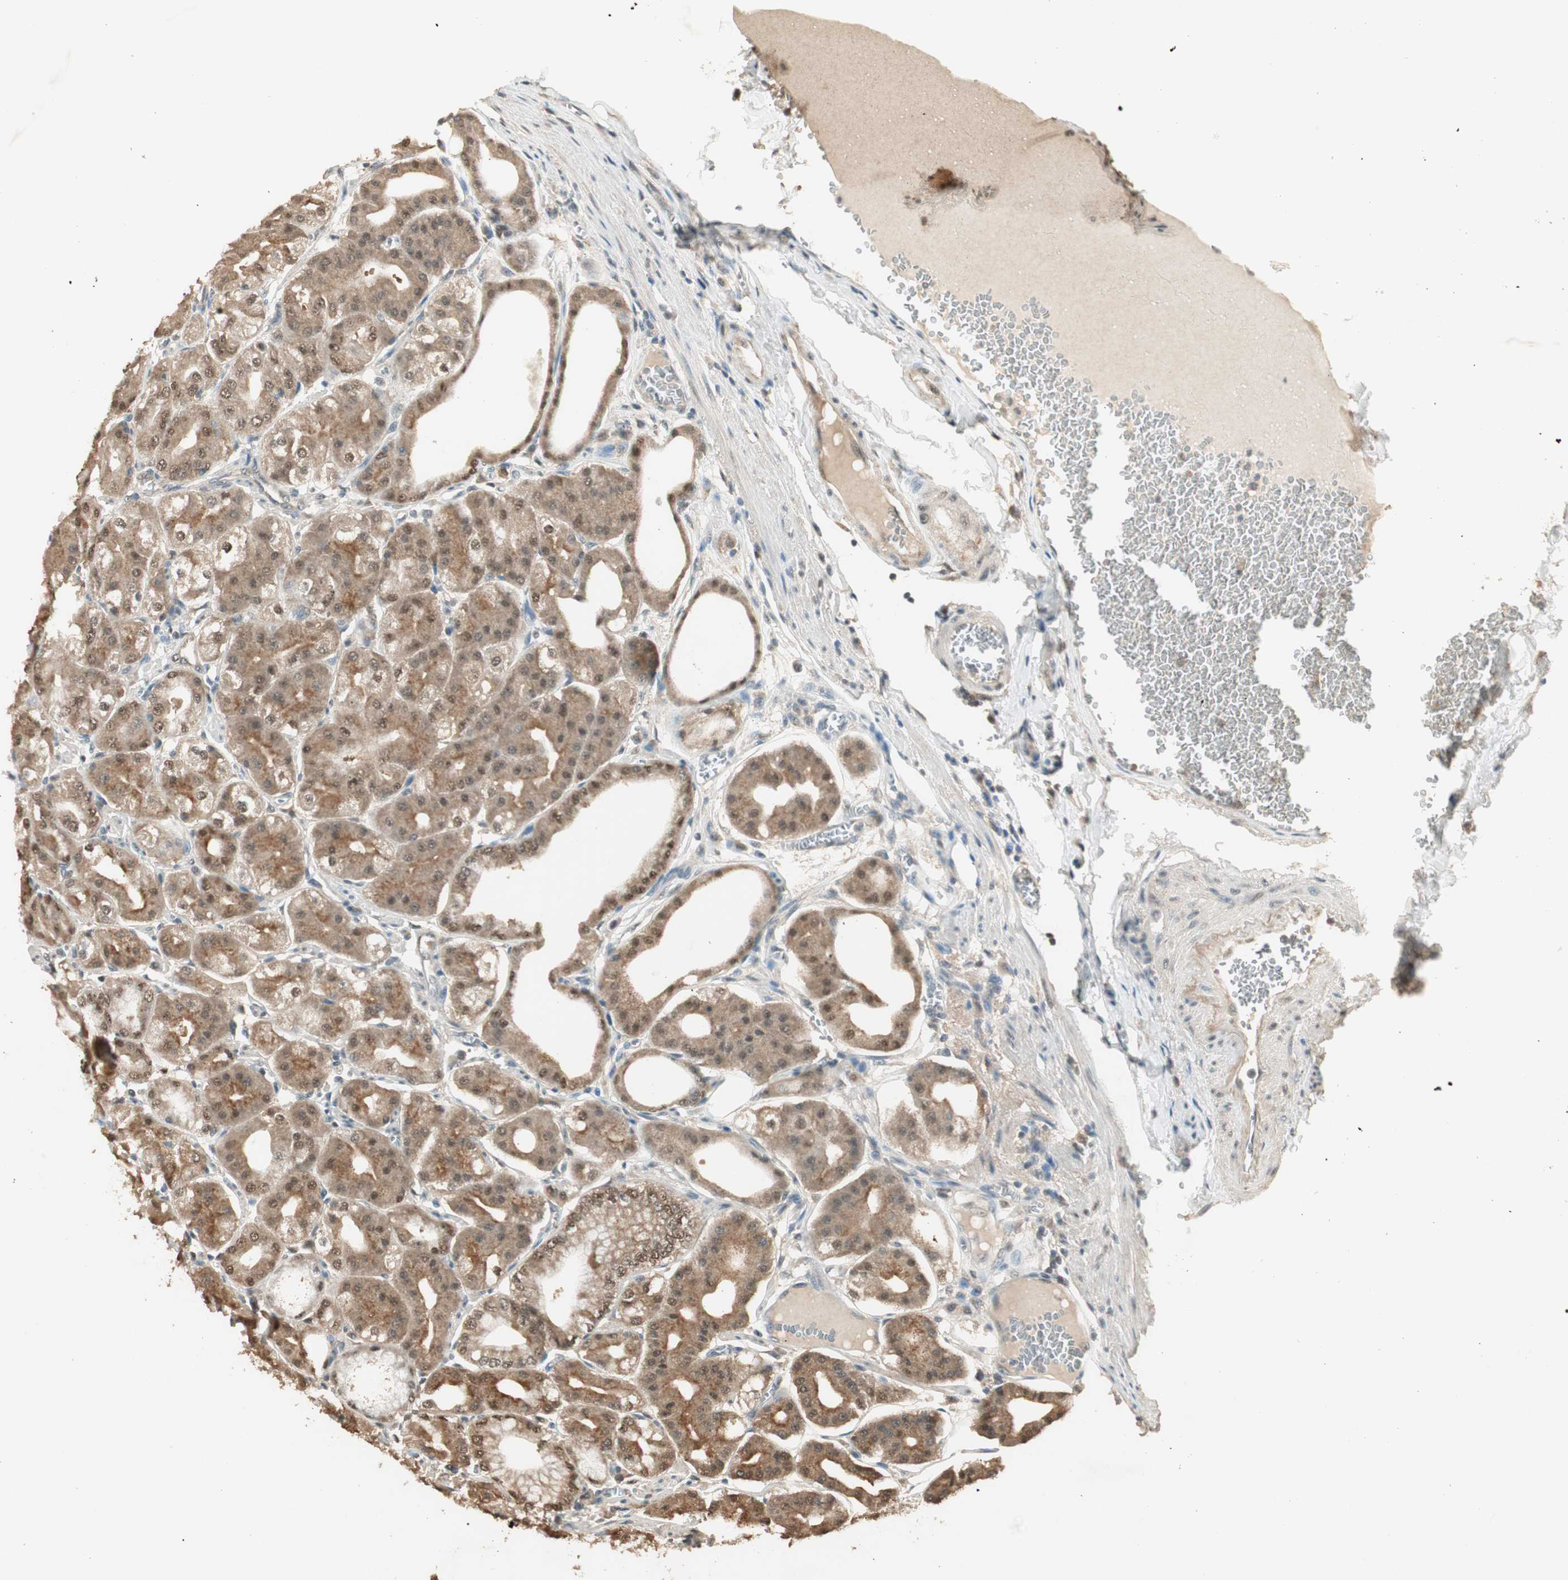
{"staining": {"intensity": "moderate", "quantity": ">75%", "location": "cytoplasmic/membranous,nuclear"}, "tissue": "stomach", "cell_type": "Glandular cells", "image_type": "normal", "snomed": [{"axis": "morphology", "description": "Normal tissue, NOS"}, {"axis": "topography", "description": "Stomach, lower"}], "caption": "Normal stomach was stained to show a protein in brown. There is medium levels of moderate cytoplasmic/membranous,nuclear expression in about >75% of glandular cells. (IHC, brightfield microscopy, high magnification).", "gene": "USP5", "patient": {"sex": "male", "age": 71}}